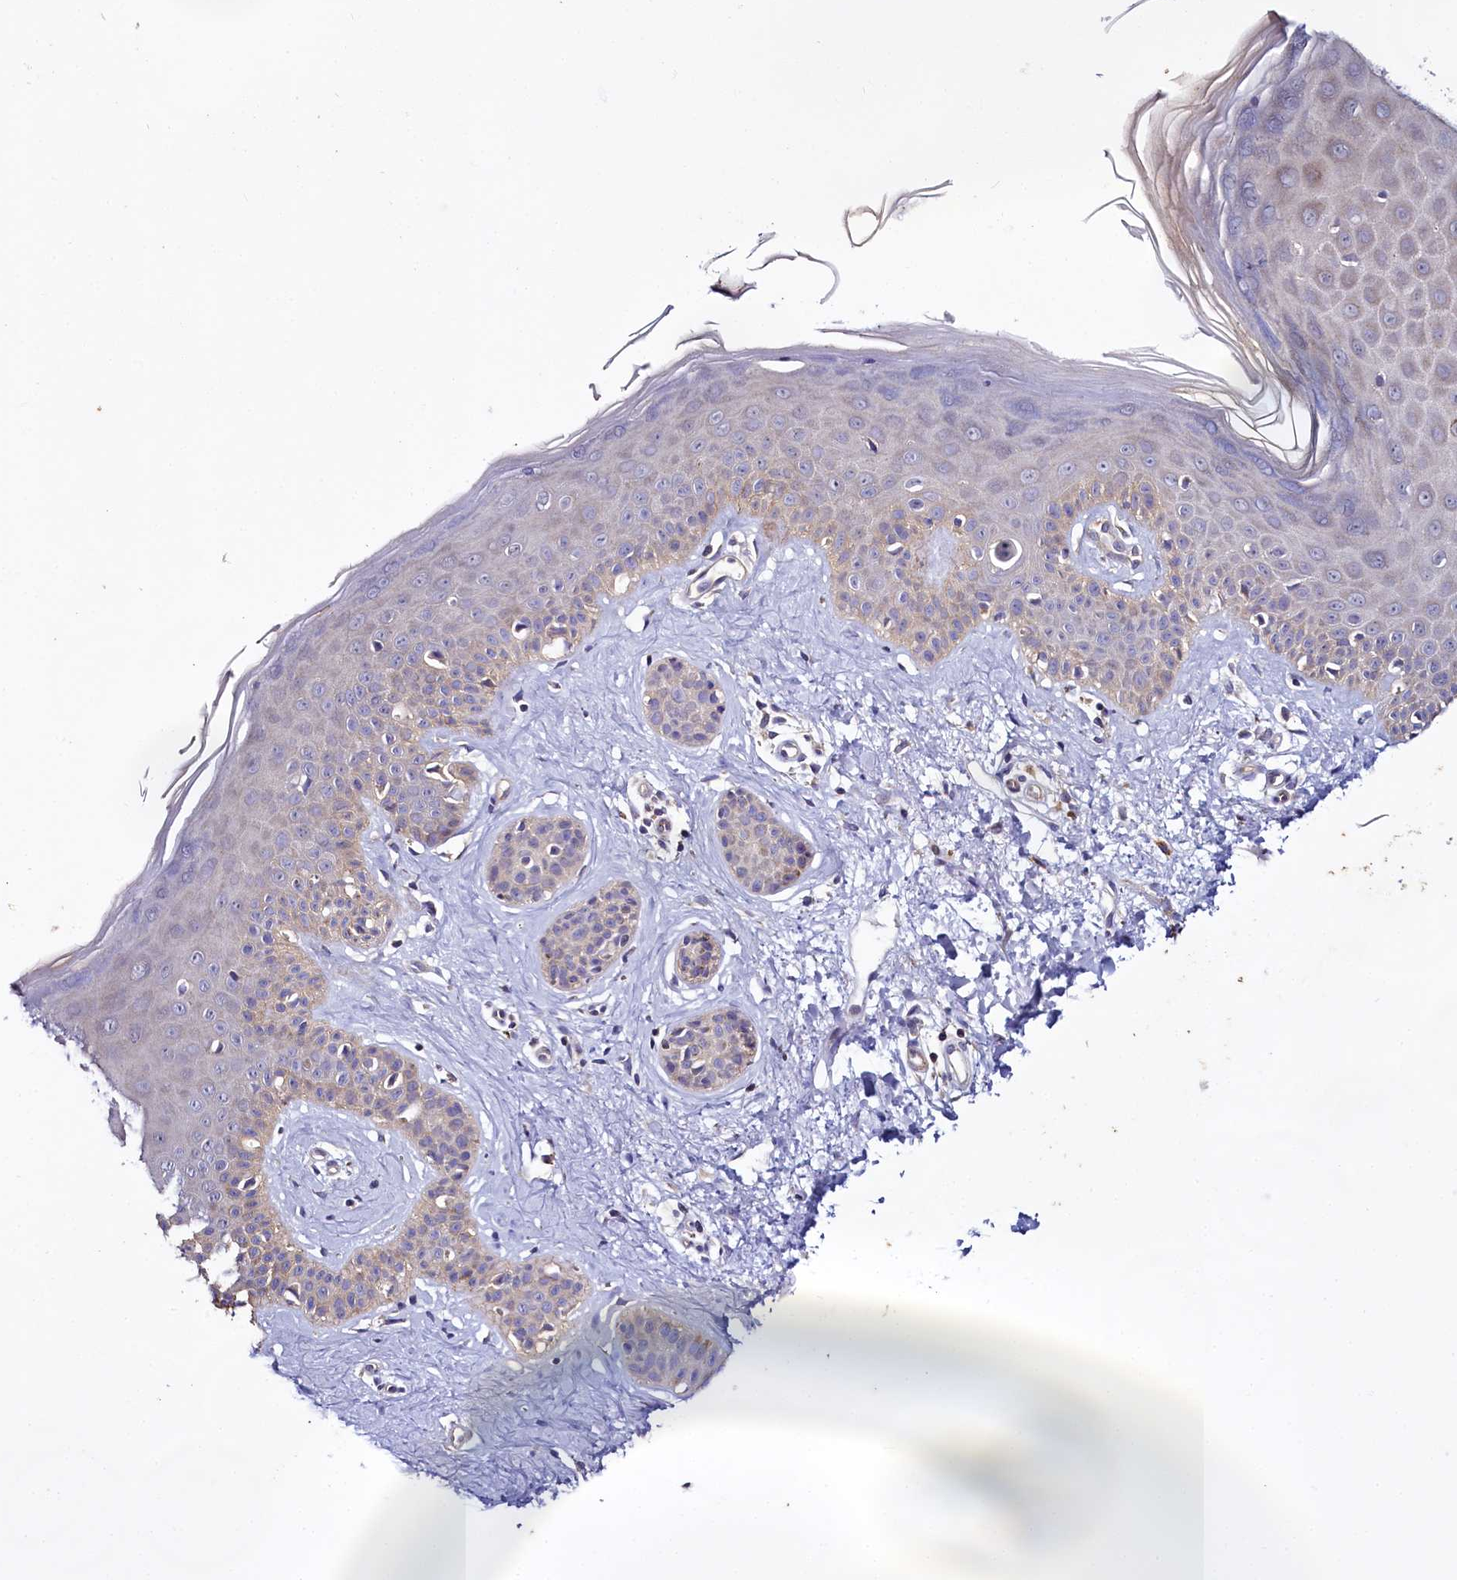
{"staining": {"intensity": "moderate", "quantity": "<25%", "location": "cytoplasmic/membranous"}, "tissue": "skin", "cell_type": "Fibroblasts", "image_type": "normal", "snomed": [{"axis": "morphology", "description": "Normal tissue, NOS"}, {"axis": "topography", "description": "Skin"}], "caption": "The photomicrograph demonstrates immunohistochemical staining of unremarkable skin. There is moderate cytoplasmic/membranous staining is present in about <25% of fibroblasts. Nuclei are stained in blue.", "gene": "CEP295", "patient": {"sex": "female", "age": 58}}